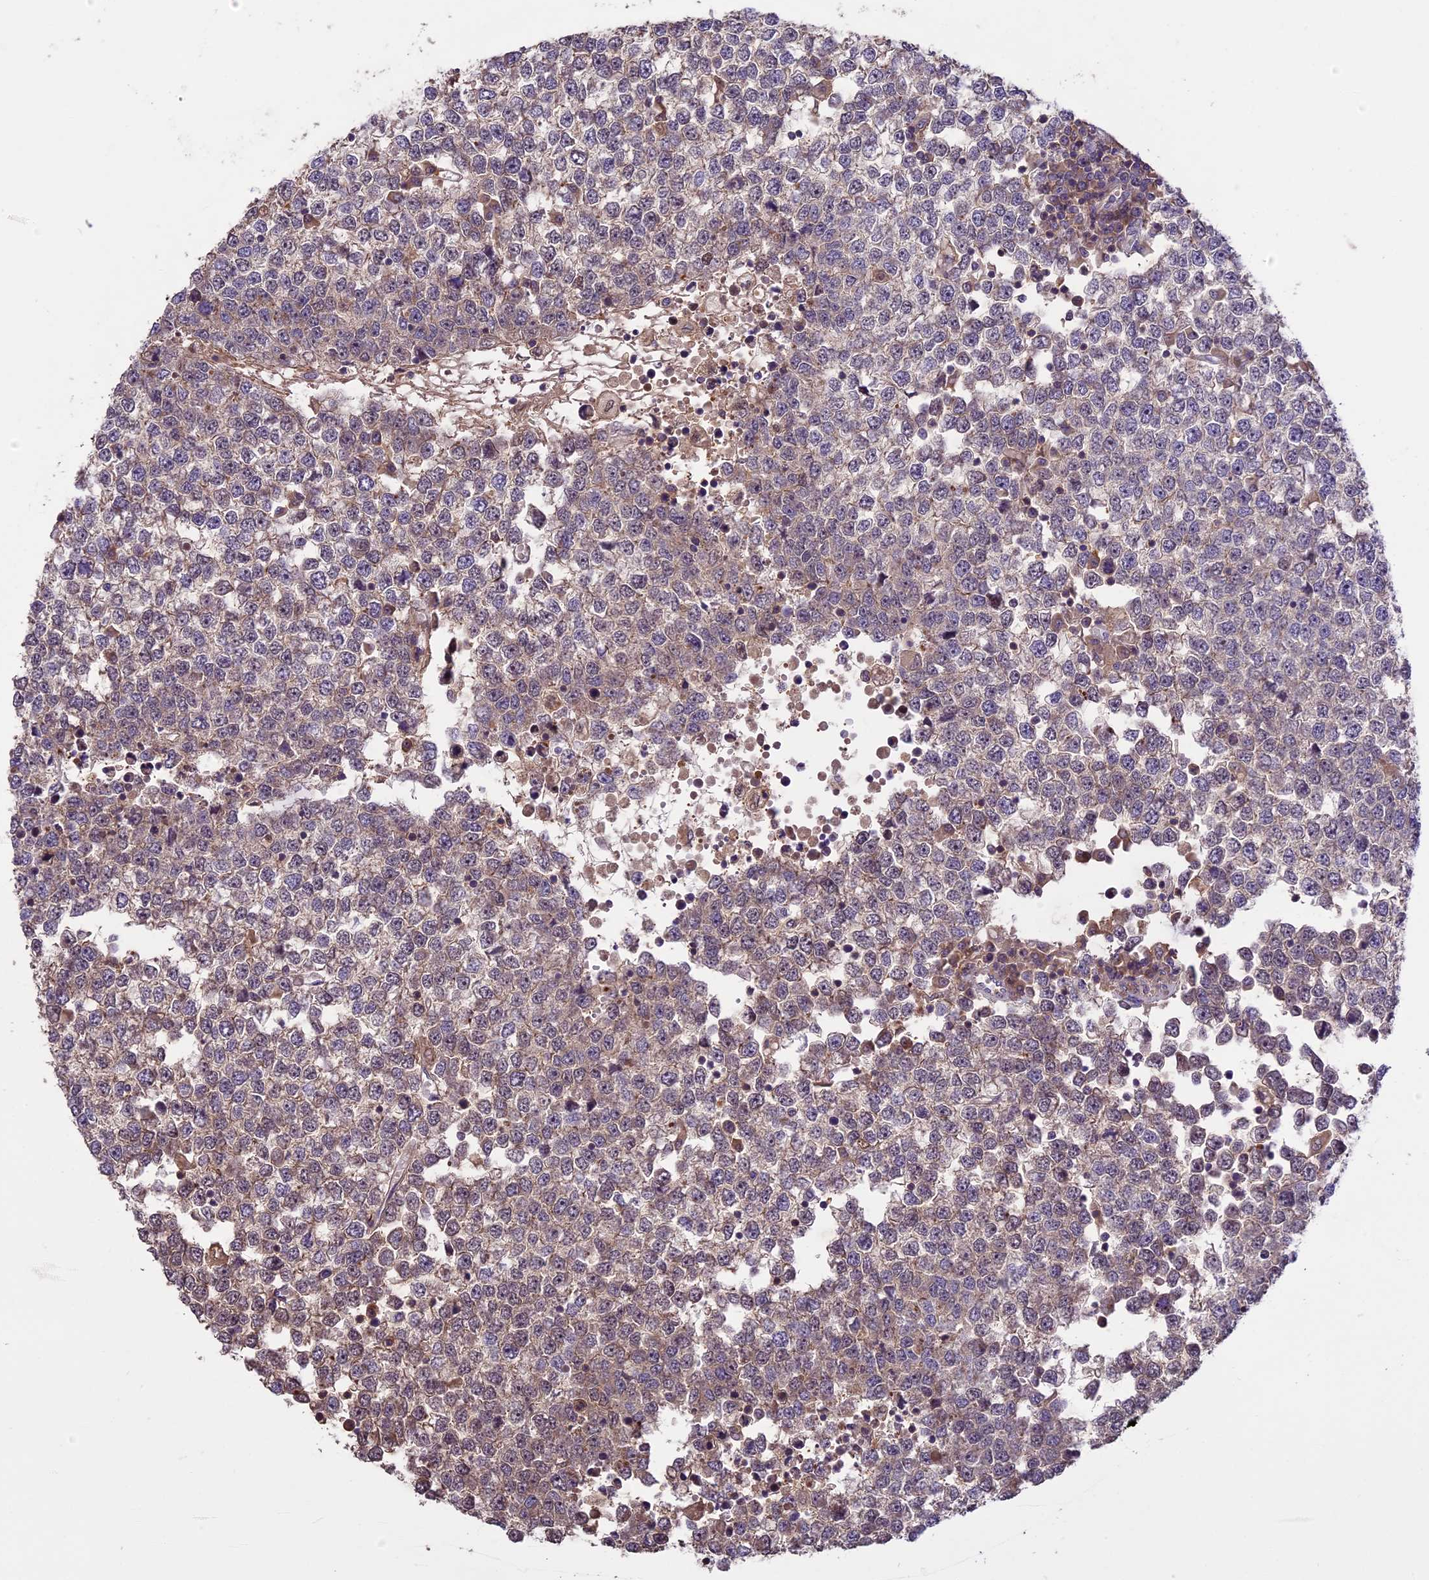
{"staining": {"intensity": "weak", "quantity": "25%-75%", "location": "cytoplasmic/membranous"}, "tissue": "testis cancer", "cell_type": "Tumor cells", "image_type": "cancer", "snomed": [{"axis": "morphology", "description": "Seminoma, NOS"}, {"axis": "topography", "description": "Testis"}], "caption": "Protein analysis of testis cancer (seminoma) tissue displays weak cytoplasmic/membranous staining in approximately 25%-75% of tumor cells.", "gene": "ENHO", "patient": {"sex": "male", "age": 65}}